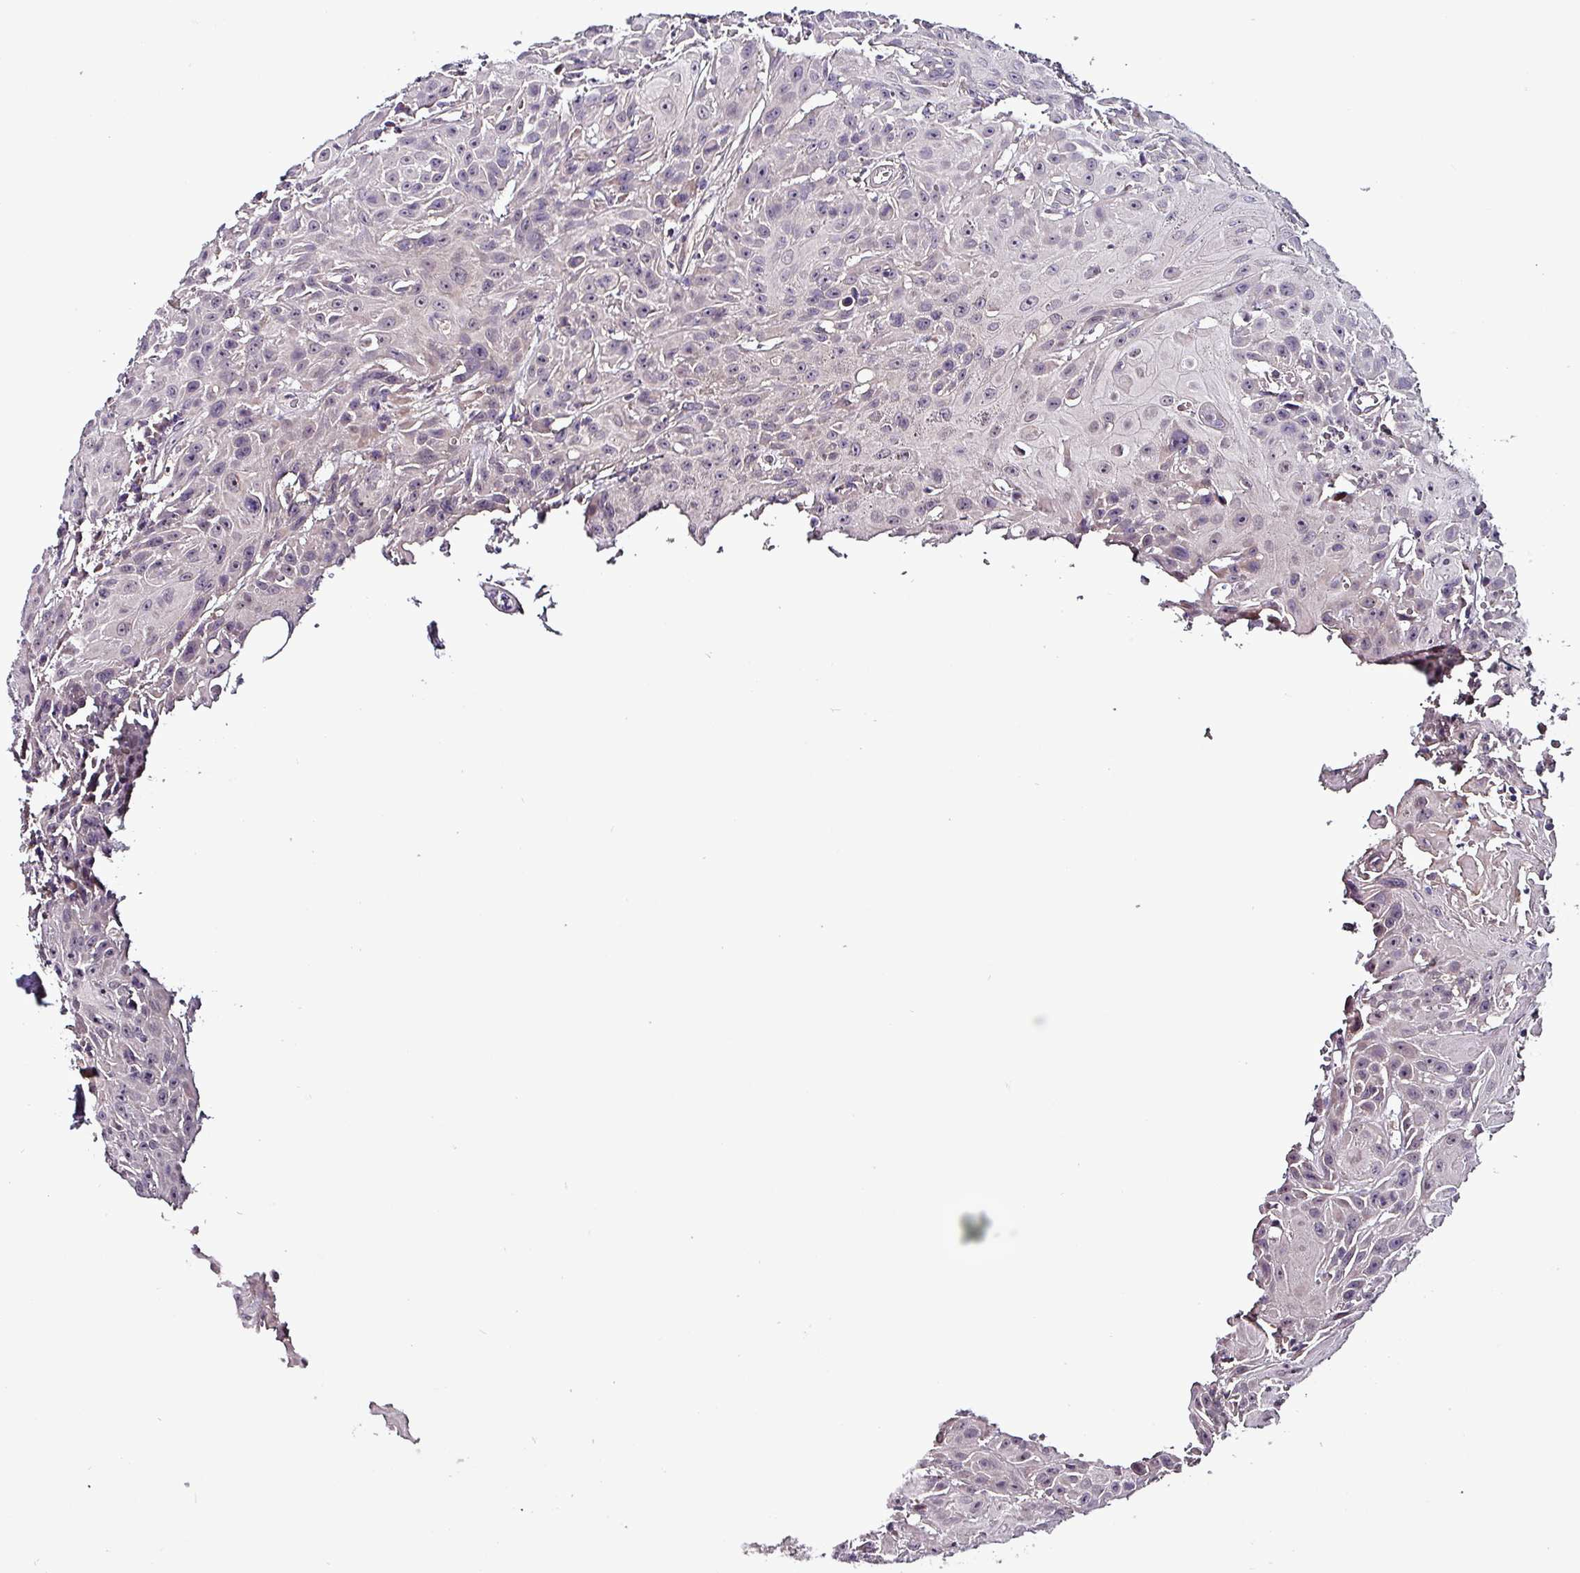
{"staining": {"intensity": "negative", "quantity": "none", "location": "none"}, "tissue": "head and neck cancer", "cell_type": "Tumor cells", "image_type": "cancer", "snomed": [{"axis": "morphology", "description": "Squamous cell carcinoma, NOS"}, {"axis": "topography", "description": "Skin"}, {"axis": "topography", "description": "Head-Neck"}], "caption": "An immunohistochemistry (IHC) image of squamous cell carcinoma (head and neck) is shown. There is no staining in tumor cells of squamous cell carcinoma (head and neck). (Immunohistochemistry (ihc), brightfield microscopy, high magnification).", "gene": "GRAPL", "patient": {"sex": "male", "age": 80}}